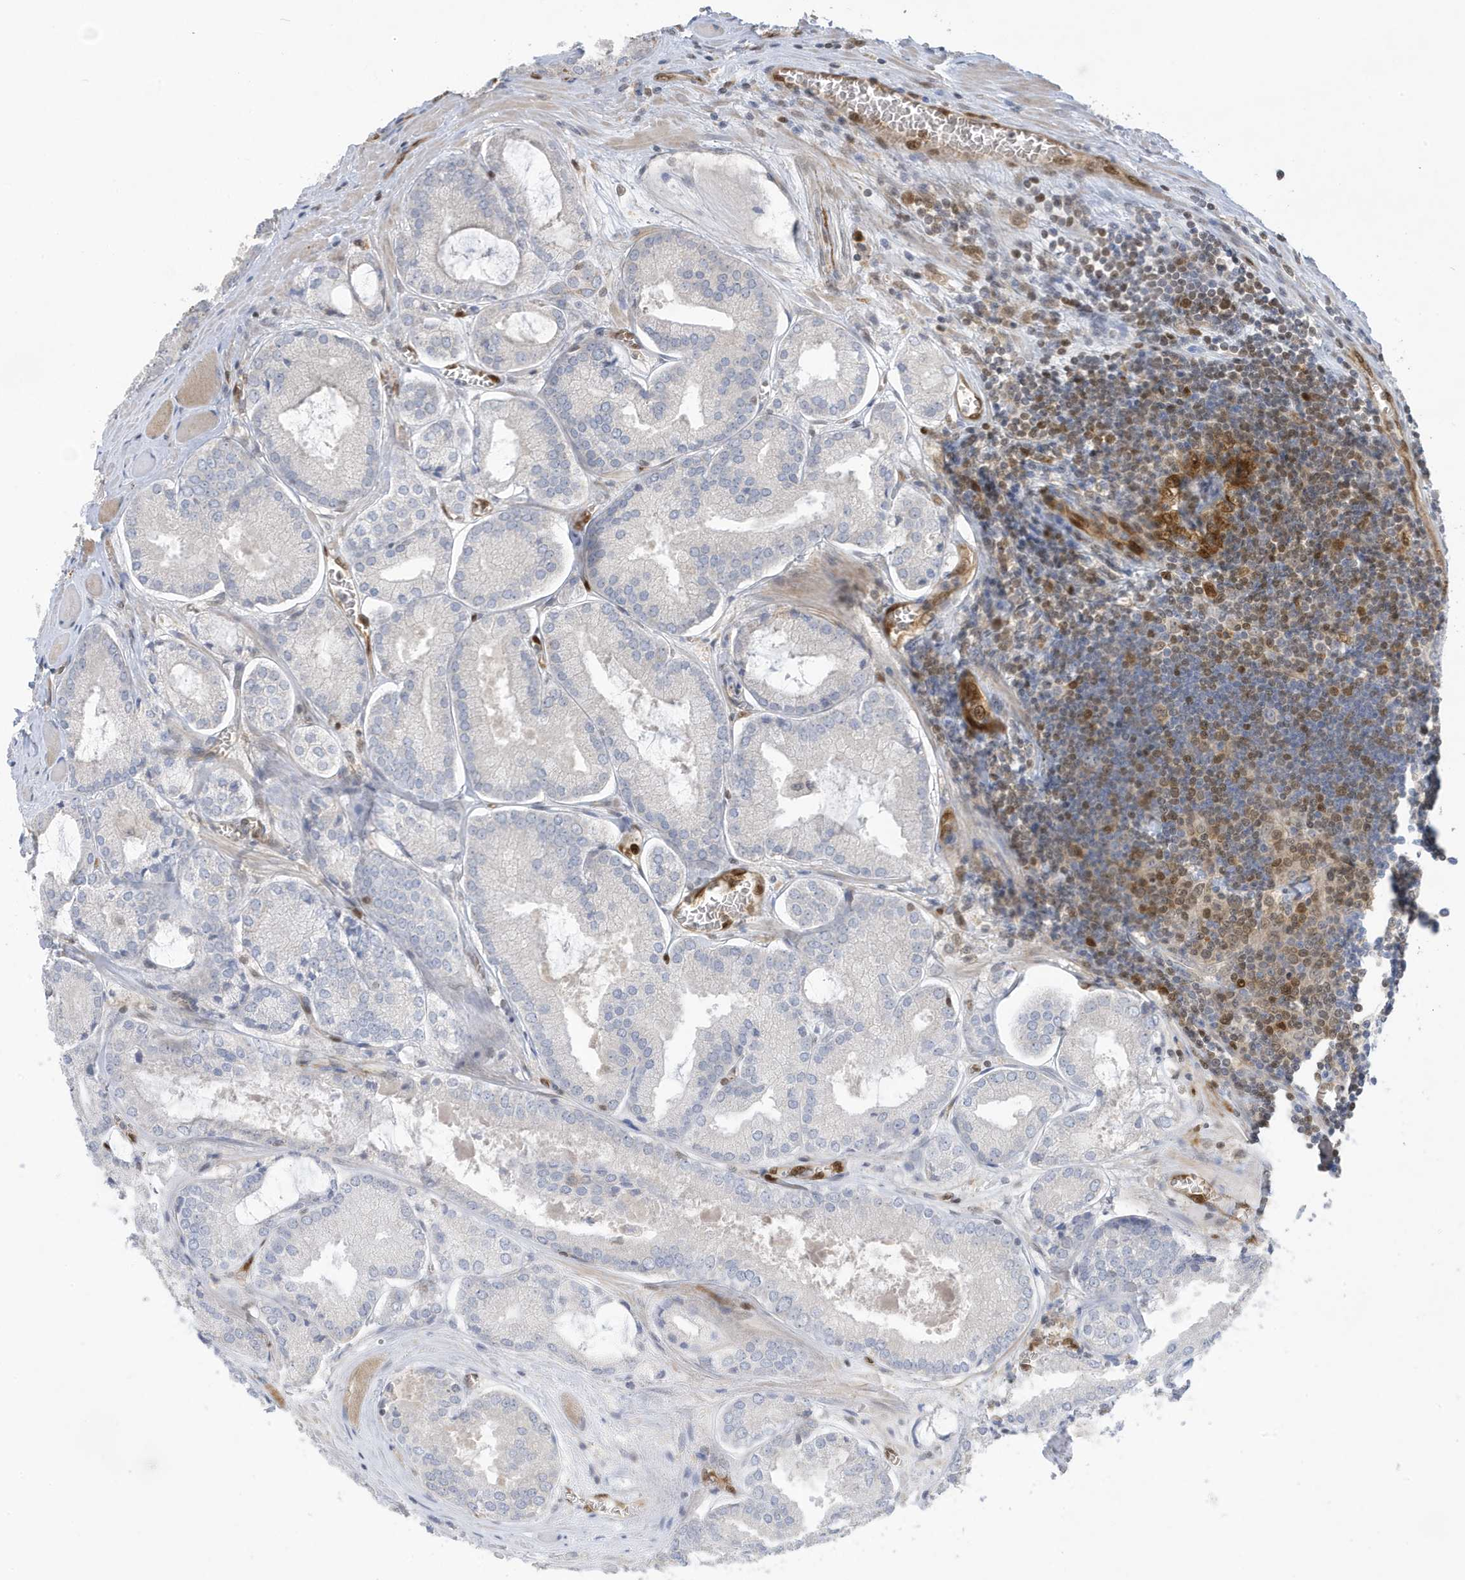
{"staining": {"intensity": "negative", "quantity": "none", "location": "none"}, "tissue": "prostate cancer", "cell_type": "Tumor cells", "image_type": "cancer", "snomed": [{"axis": "morphology", "description": "Adenocarcinoma, Low grade"}, {"axis": "topography", "description": "Prostate"}], "caption": "An immunohistochemistry micrograph of prostate cancer is shown. There is no staining in tumor cells of prostate cancer. Brightfield microscopy of immunohistochemistry stained with DAB (brown) and hematoxylin (blue), captured at high magnification.", "gene": "NCOA7", "patient": {"sex": "male", "age": 67}}